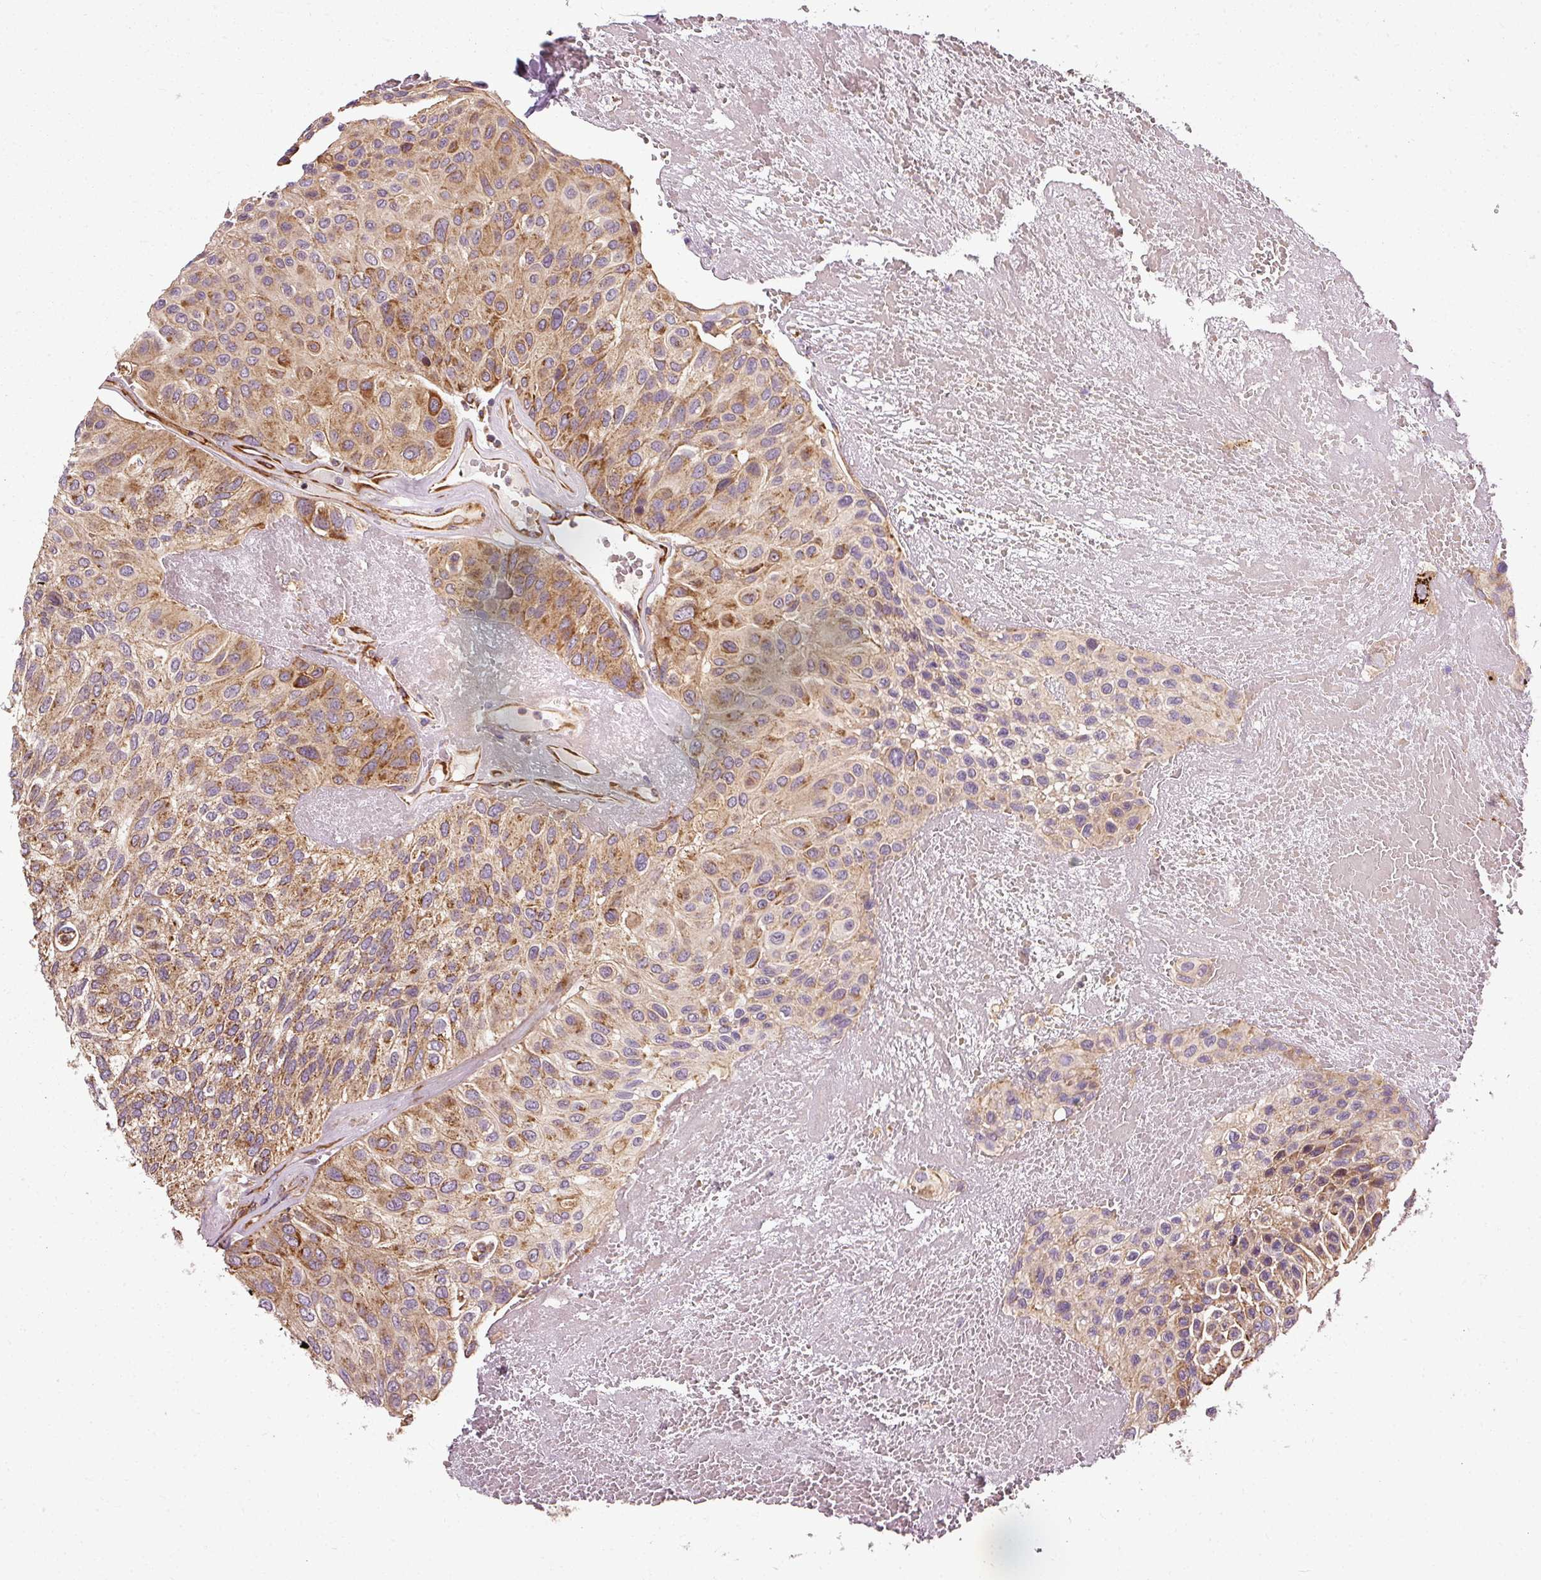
{"staining": {"intensity": "moderate", "quantity": ">75%", "location": "cytoplasmic/membranous"}, "tissue": "urothelial cancer", "cell_type": "Tumor cells", "image_type": "cancer", "snomed": [{"axis": "morphology", "description": "Urothelial carcinoma, High grade"}, {"axis": "topography", "description": "Urinary bladder"}], "caption": "IHC (DAB (3,3'-diaminobenzidine)) staining of human urothelial cancer displays moderate cytoplasmic/membranous protein positivity in about >75% of tumor cells.", "gene": "ISCU", "patient": {"sex": "male", "age": 66}}